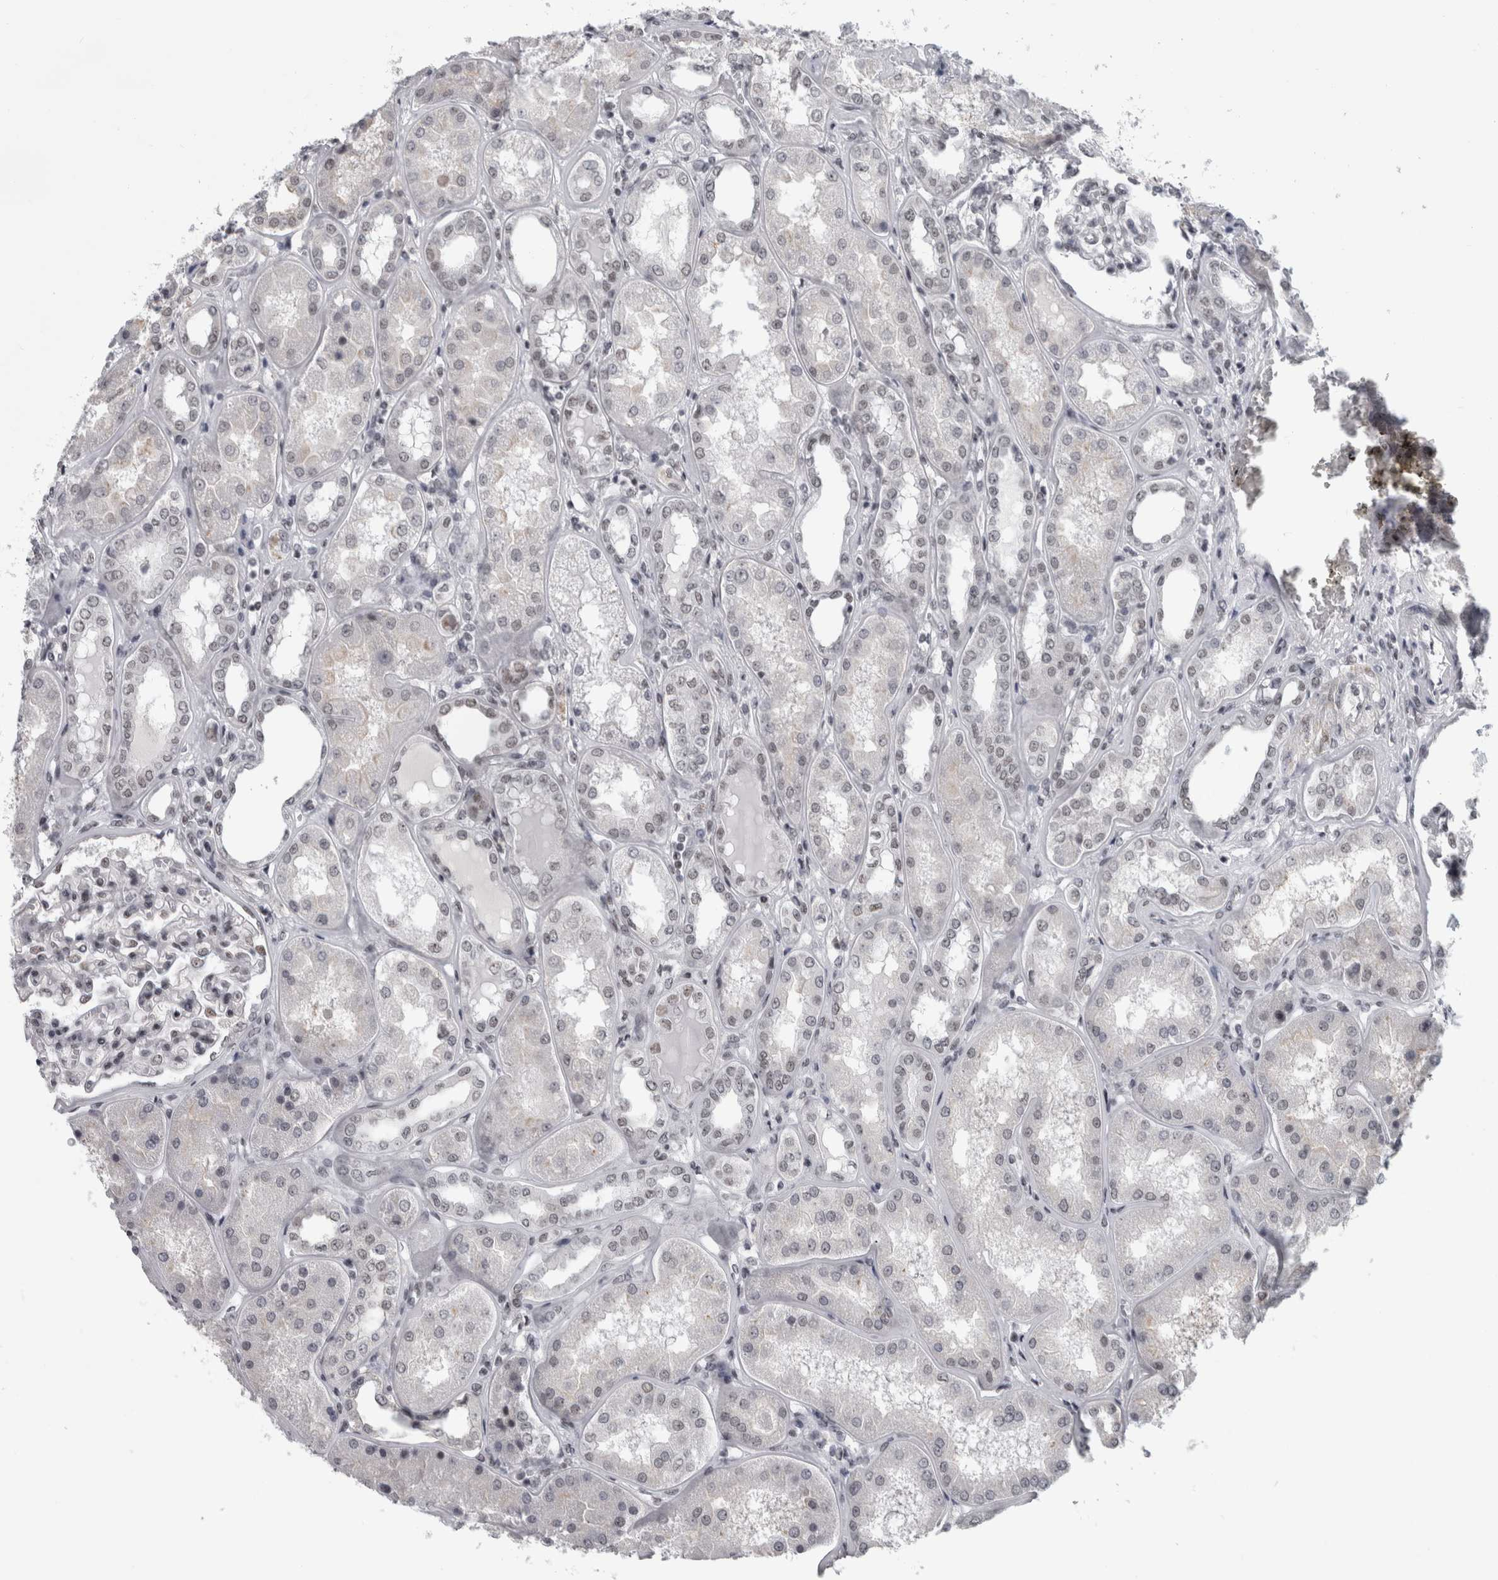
{"staining": {"intensity": "weak", "quantity": "25%-75%", "location": "nuclear"}, "tissue": "kidney", "cell_type": "Cells in glomeruli", "image_type": "normal", "snomed": [{"axis": "morphology", "description": "Normal tissue, NOS"}, {"axis": "topography", "description": "Kidney"}], "caption": "Weak nuclear staining is appreciated in about 25%-75% of cells in glomeruli in benign kidney.", "gene": "ARID4B", "patient": {"sex": "female", "age": 56}}